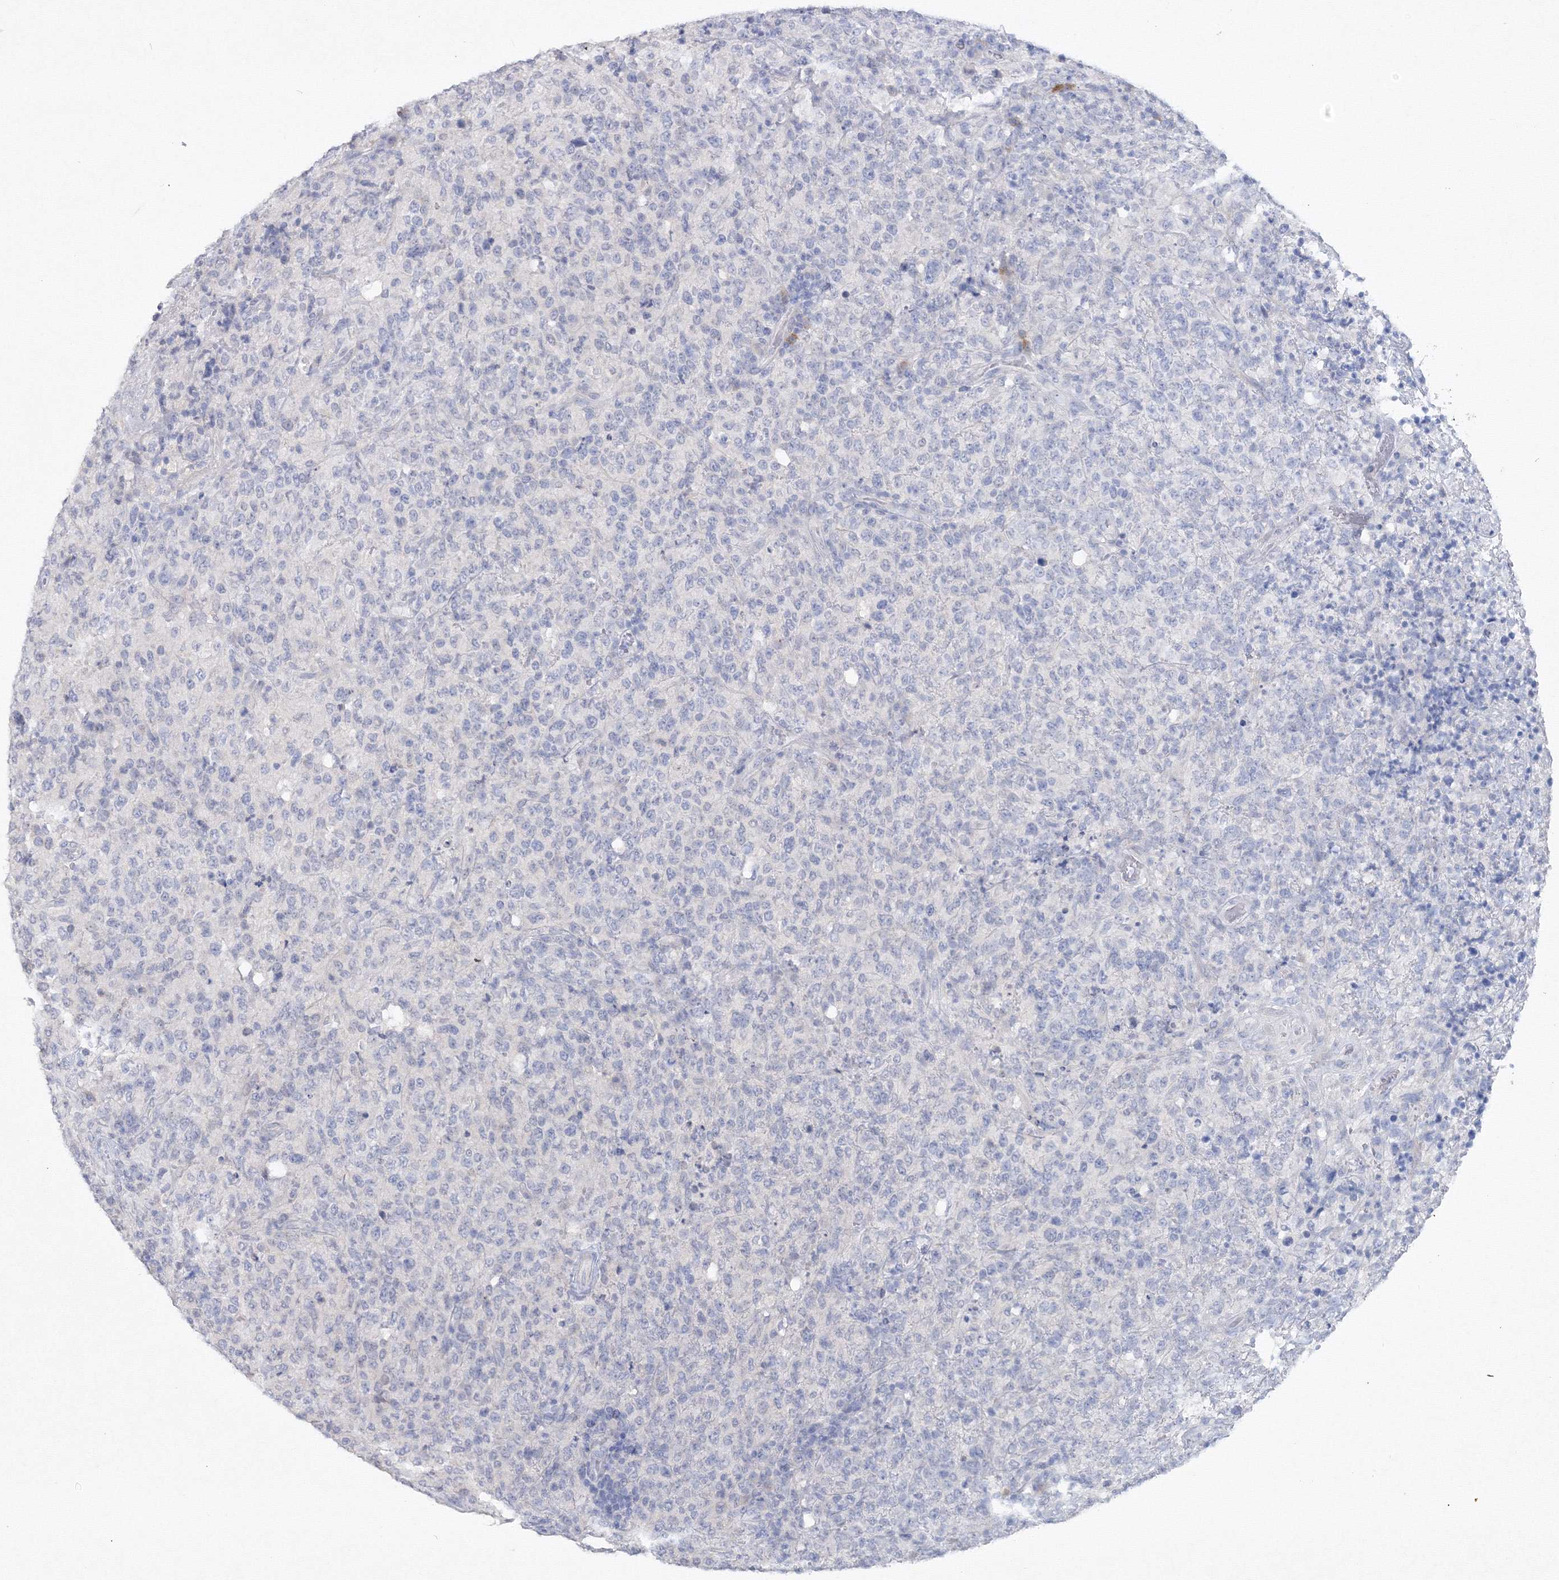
{"staining": {"intensity": "negative", "quantity": "none", "location": "none"}, "tissue": "lymphoma", "cell_type": "Tumor cells", "image_type": "cancer", "snomed": [{"axis": "morphology", "description": "Malignant lymphoma, non-Hodgkin's type, High grade"}, {"axis": "topography", "description": "Tonsil"}], "caption": "Tumor cells show no significant protein positivity in lymphoma.", "gene": "GCKR", "patient": {"sex": "female", "age": 36}}